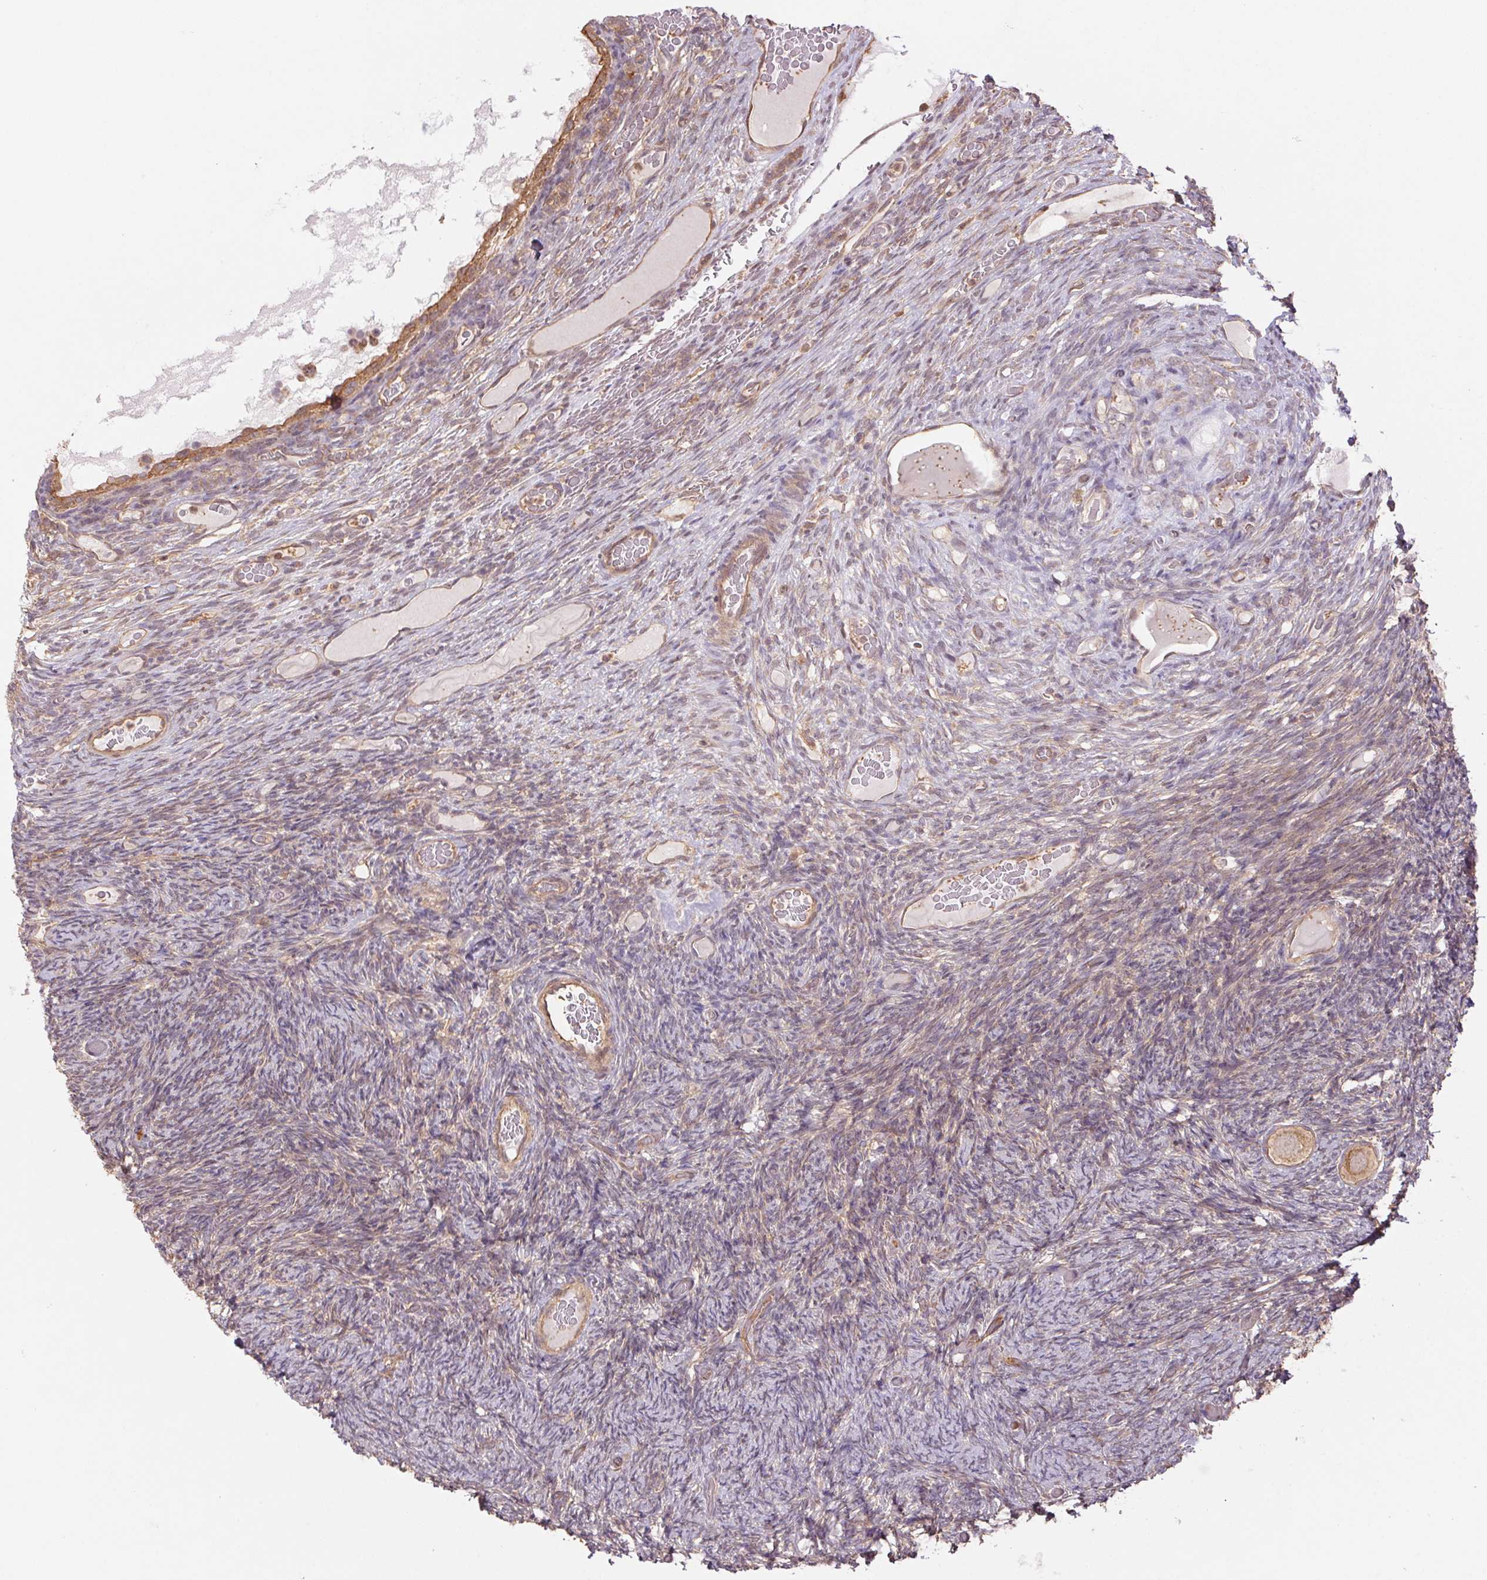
{"staining": {"intensity": "moderate", "quantity": ">75%", "location": "cytoplasmic/membranous"}, "tissue": "ovary", "cell_type": "Follicle cells", "image_type": "normal", "snomed": [{"axis": "morphology", "description": "Normal tissue, NOS"}, {"axis": "topography", "description": "Ovary"}], "caption": "Immunohistochemical staining of benign ovary exhibits moderate cytoplasmic/membranous protein staining in approximately >75% of follicle cells.", "gene": "TUBA1A", "patient": {"sex": "female", "age": 34}}